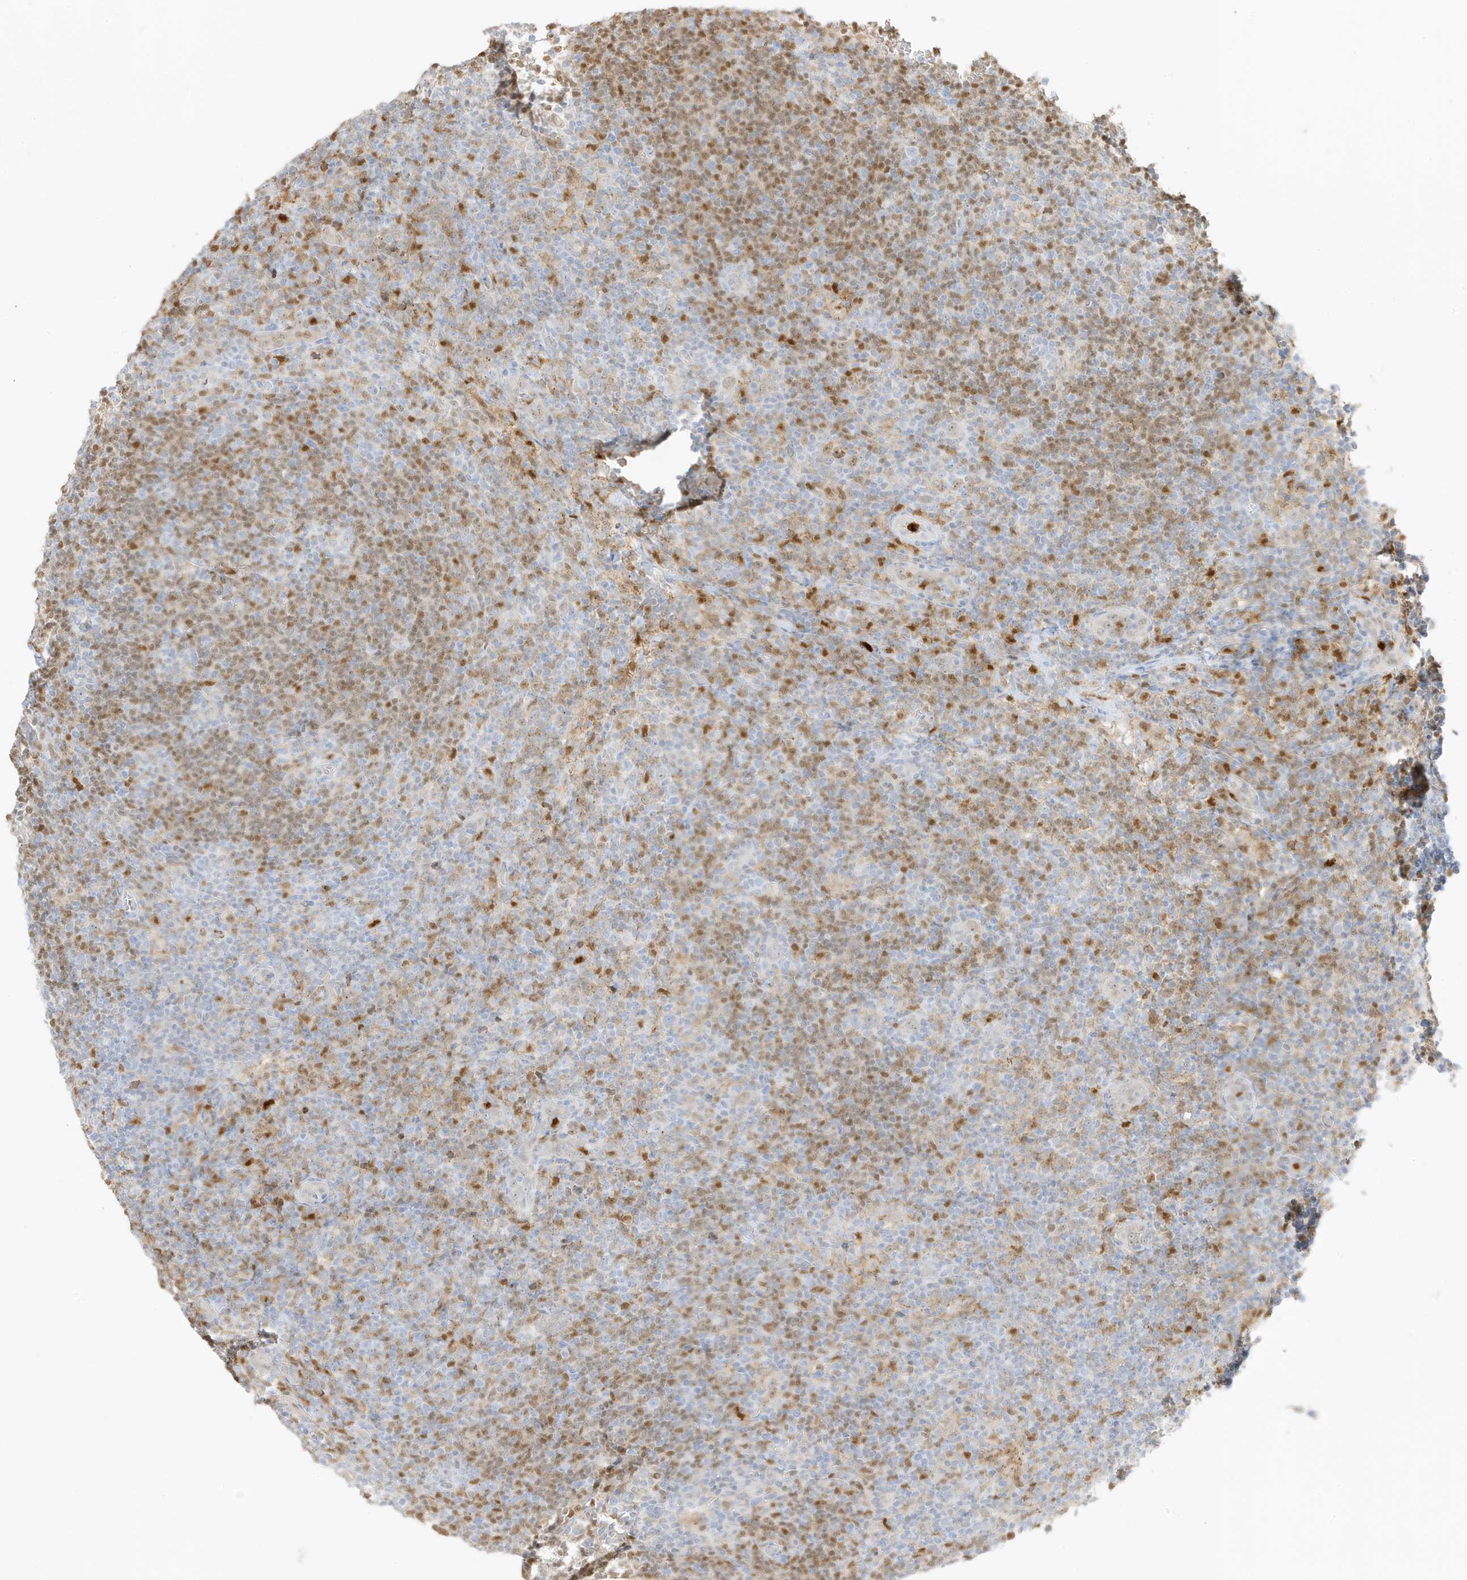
{"staining": {"intensity": "weak", "quantity": "25%-75%", "location": "nuclear"}, "tissue": "lymphoma", "cell_type": "Tumor cells", "image_type": "cancer", "snomed": [{"axis": "morphology", "description": "Hodgkin's disease, NOS"}, {"axis": "topography", "description": "Lymph node"}], "caption": "Lymphoma stained for a protein (brown) reveals weak nuclear positive positivity in about 25%-75% of tumor cells.", "gene": "GCA", "patient": {"sex": "female", "age": 57}}